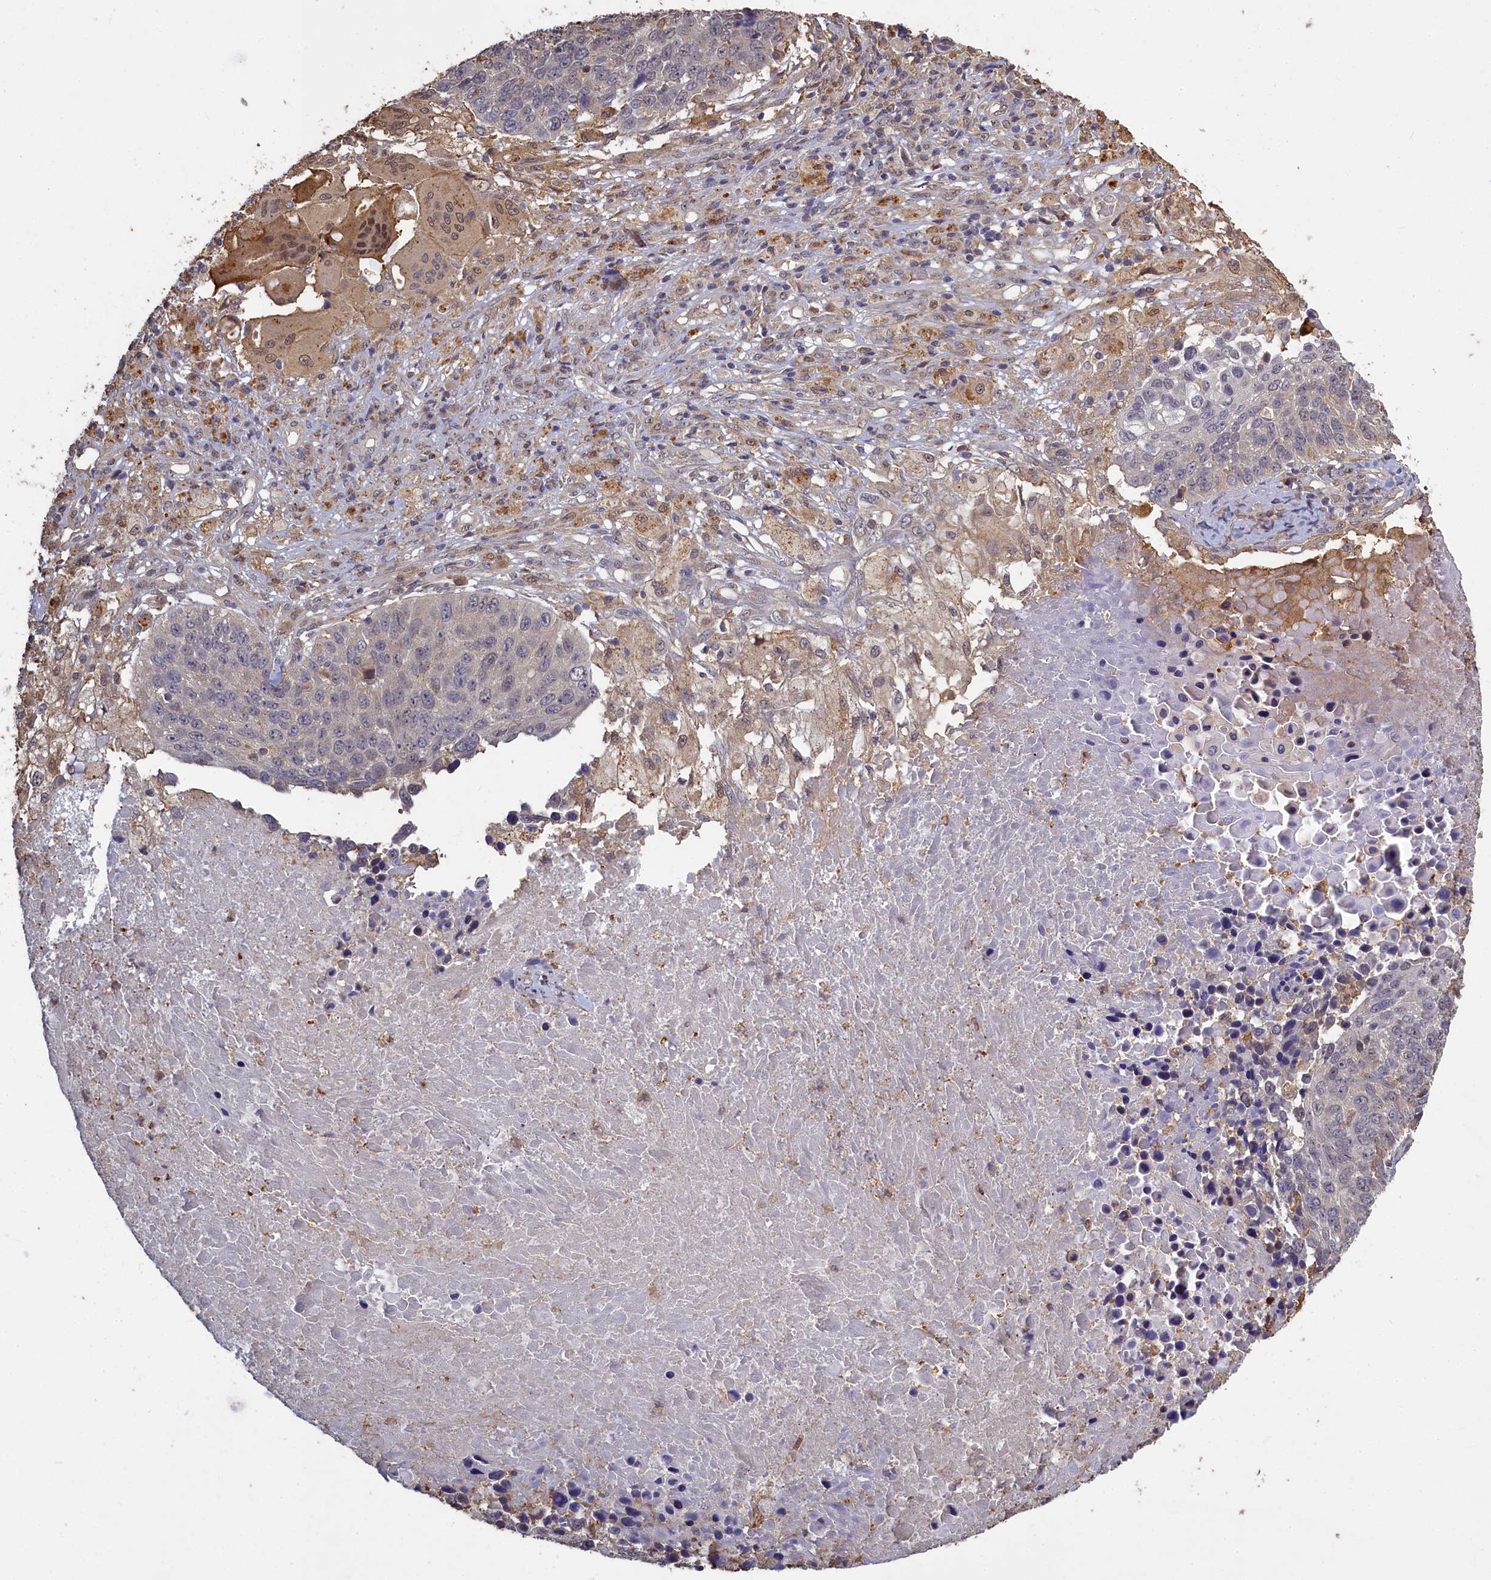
{"staining": {"intensity": "negative", "quantity": "none", "location": "none"}, "tissue": "lung cancer", "cell_type": "Tumor cells", "image_type": "cancer", "snomed": [{"axis": "morphology", "description": "Normal tissue, NOS"}, {"axis": "morphology", "description": "Squamous cell carcinoma, NOS"}, {"axis": "topography", "description": "Lymph node"}, {"axis": "topography", "description": "Lung"}], "caption": "This is an IHC image of human lung cancer (squamous cell carcinoma). There is no staining in tumor cells.", "gene": "UCHL3", "patient": {"sex": "male", "age": 66}}